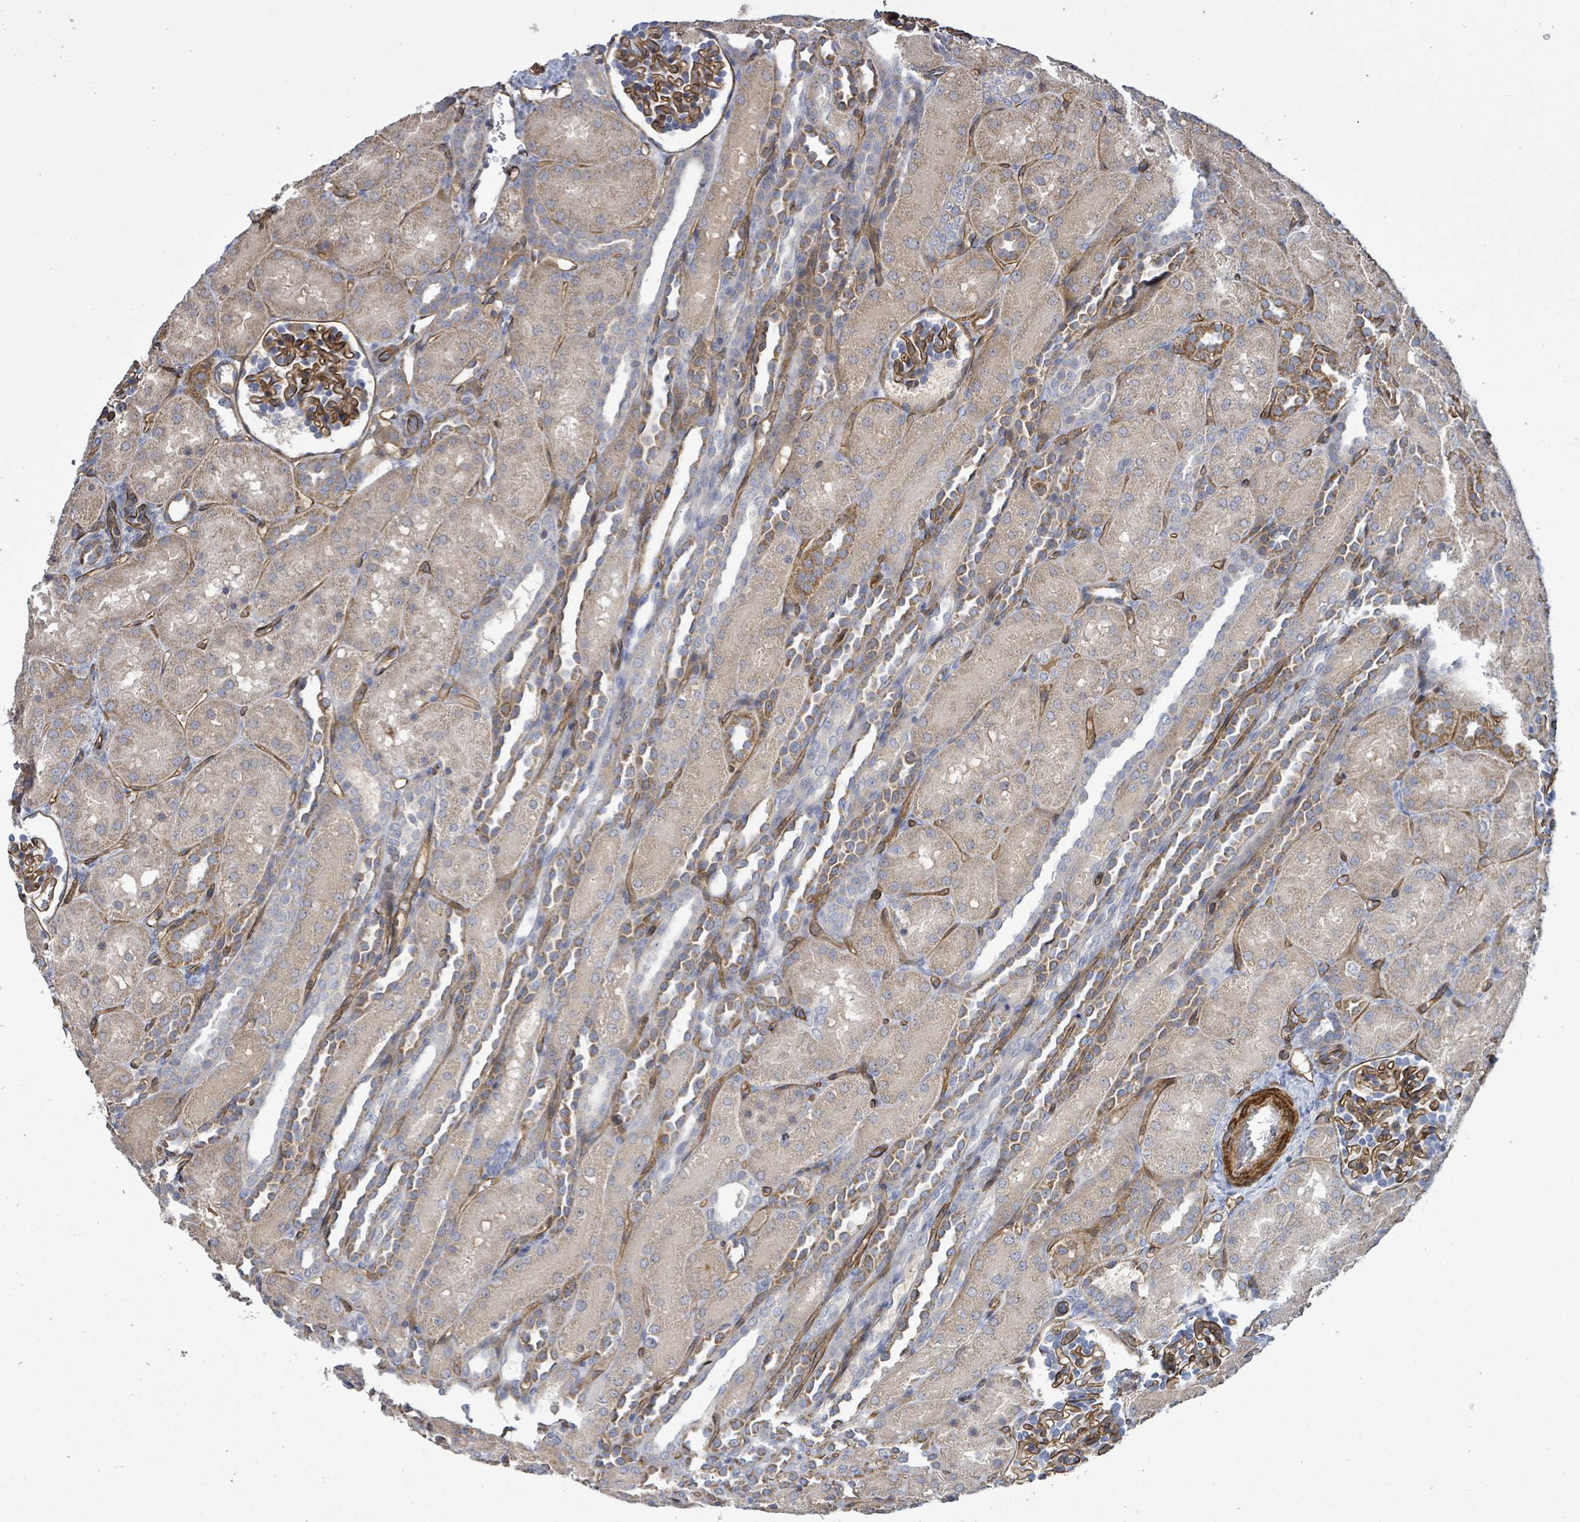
{"staining": {"intensity": "strong", "quantity": "25%-75%", "location": "cytoplasmic/membranous"}, "tissue": "kidney", "cell_type": "Cells in glomeruli", "image_type": "normal", "snomed": [{"axis": "morphology", "description": "Normal tissue, NOS"}, {"axis": "topography", "description": "Kidney"}], "caption": "Immunohistochemistry staining of normal kidney, which exhibits high levels of strong cytoplasmic/membranous expression in about 25%-75% of cells in glomeruli indicating strong cytoplasmic/membranous protein staining. The staining was performed using DAB (brown) for protein detection and nuclei were counterstained in hematoxylin (blue).", "gene": "KANK3", "patient": {"sex": "male", "age": 1}}